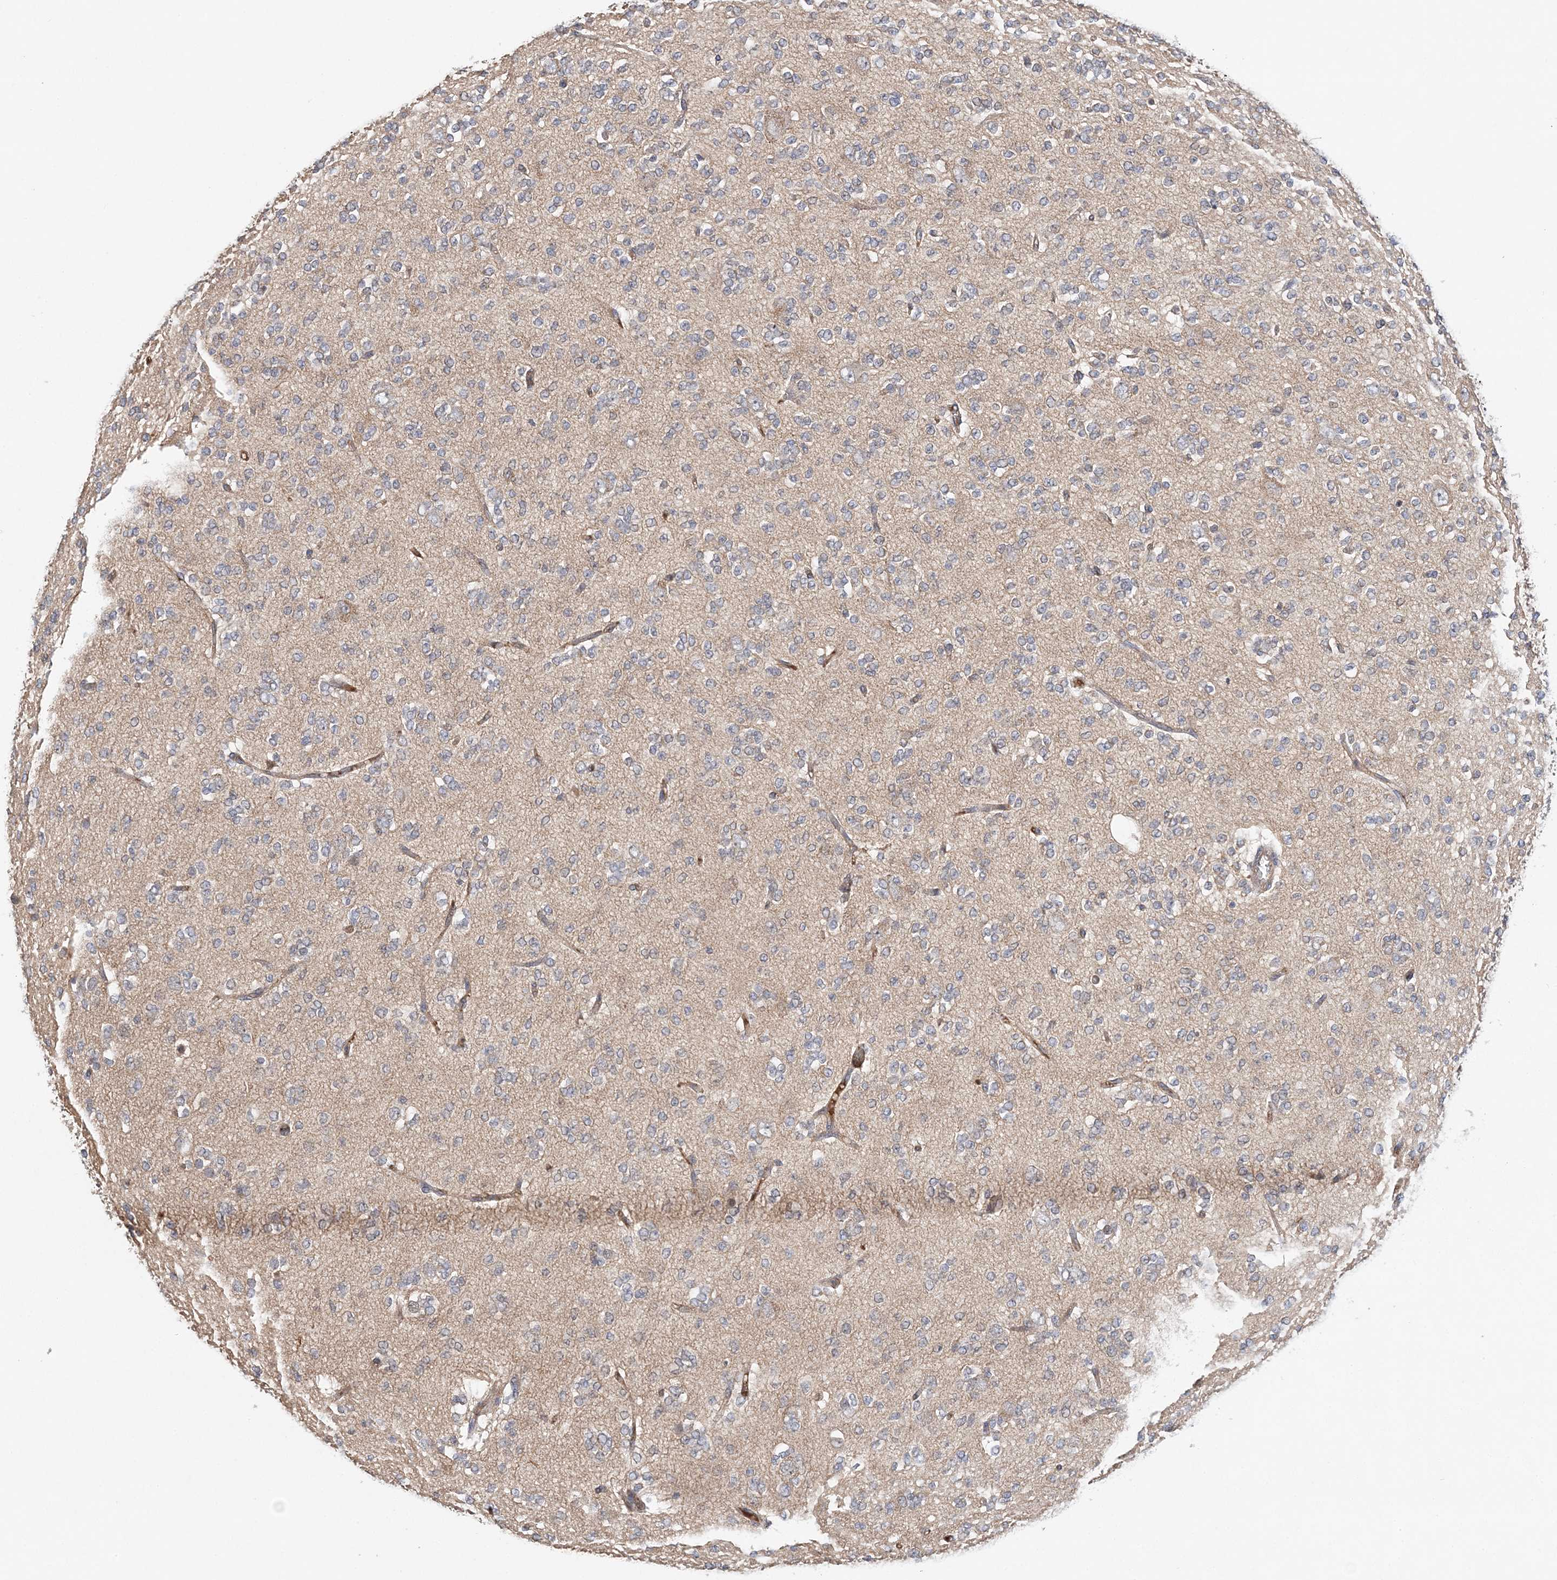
{"staining": {"intensity": "negative", "quantity": "none", "location": "none"}, "tissue": "glioma", "cell_type": "Tumor cells", "image_type": "cancer", "snomed": [{"axis": "morphology", "description": "Glioma, malignant, Low grade"}, {"axis": "topography", "description": "Brain"}], "caption": "DAB immunohistochemical staining of glioma reveals no significant positivity in tumor cells.", "gene": "SYCP3", "patient": {"sex": "male", "age": 38}}